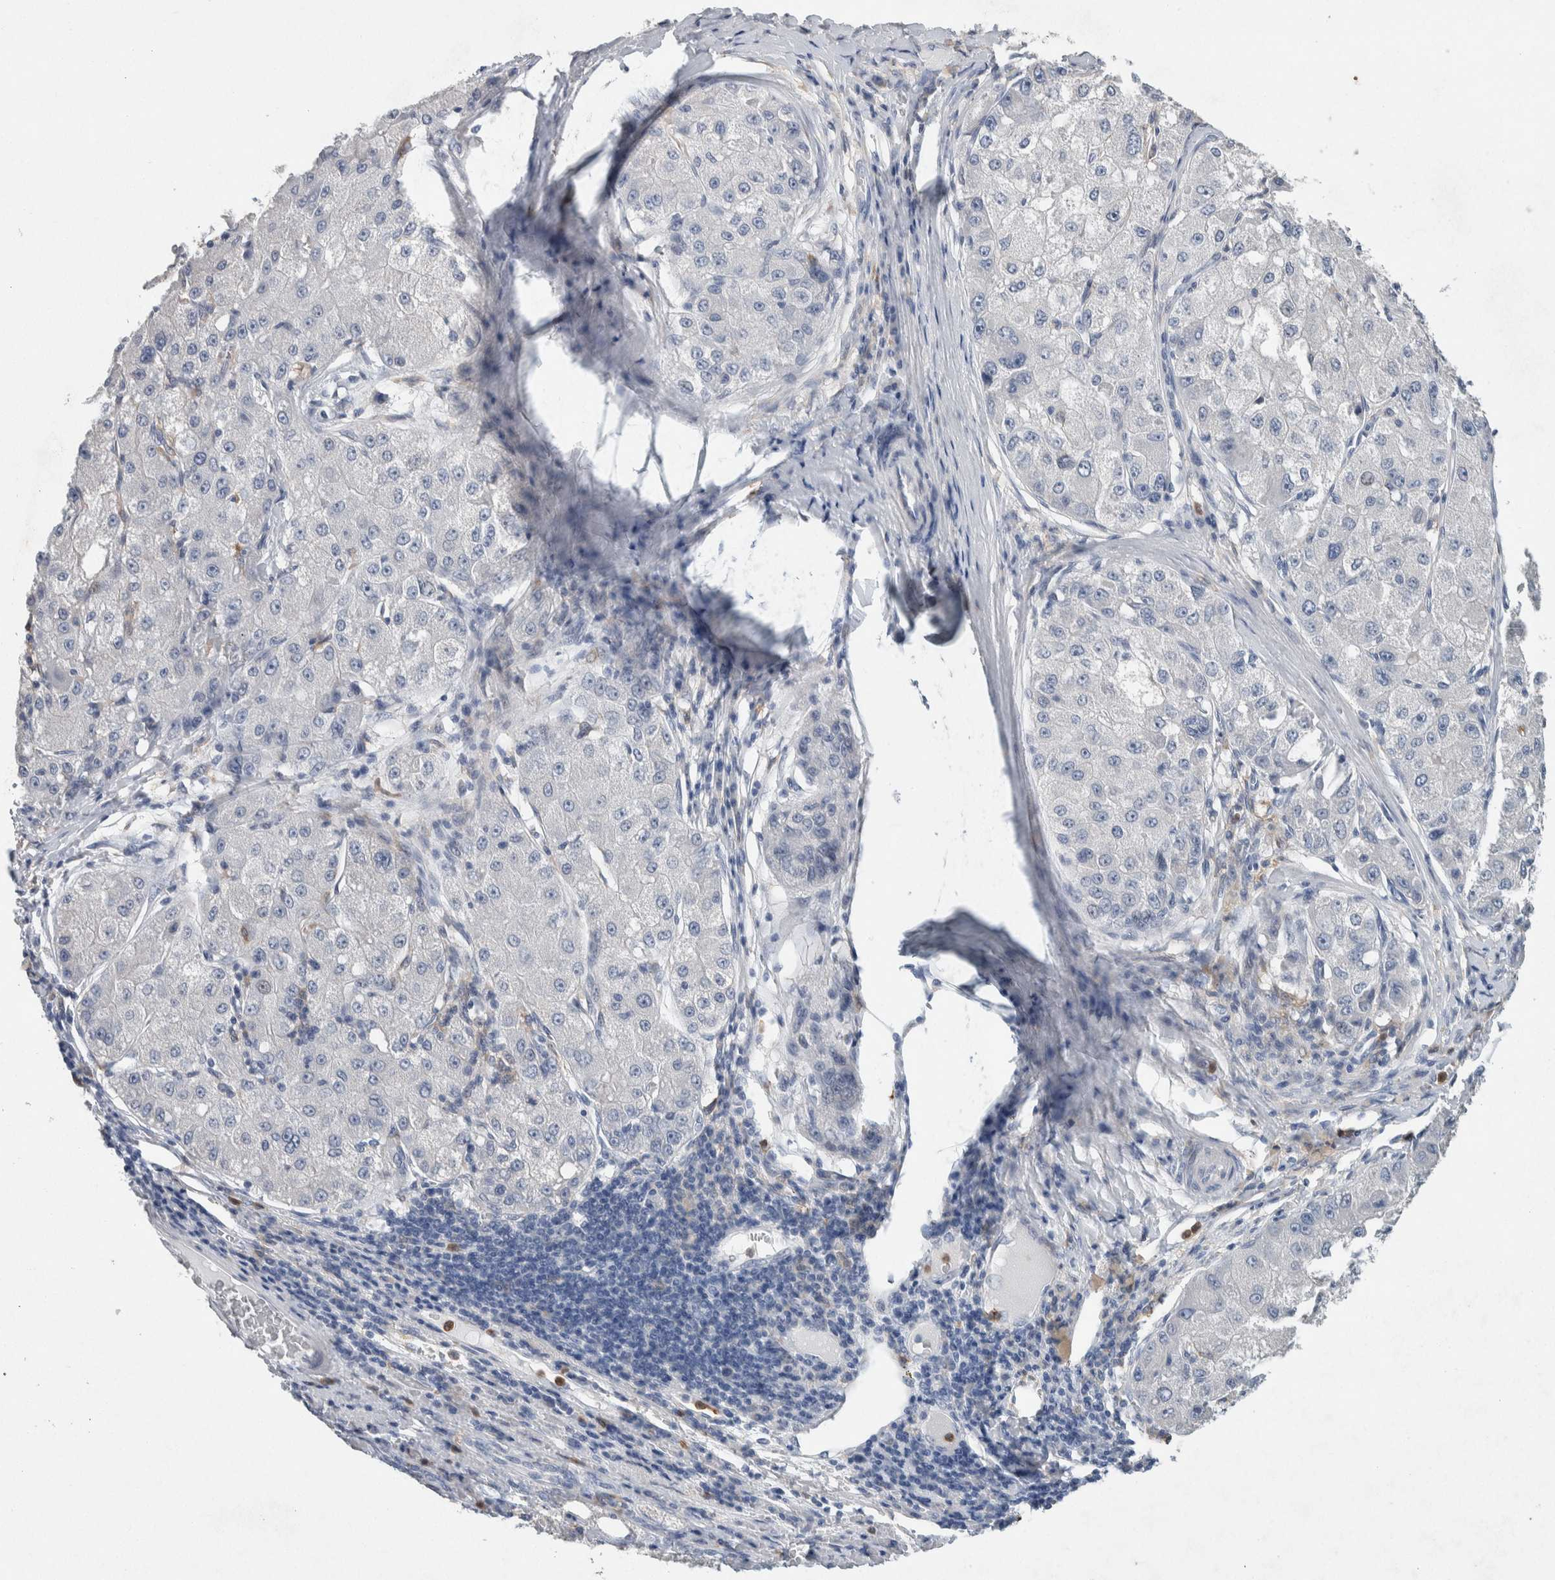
{"staining": {"intensity": "negative", "quantity": "none", "location": "none"}, "tissue": "liver cancer", "cell_type": "Tumor cells", "image_type": "cancer", "snomed": [{"axis": "morphology", "description": "Carcinoma, Hepatocellular, NOS"}, {"axis": "topography", "description": "Liver"}], "caption": "Image shows no protein expression in tumor cells of liver cancer tissue.", "gene": "NCF2", "patient": {"sex": "male", "age": 80}}